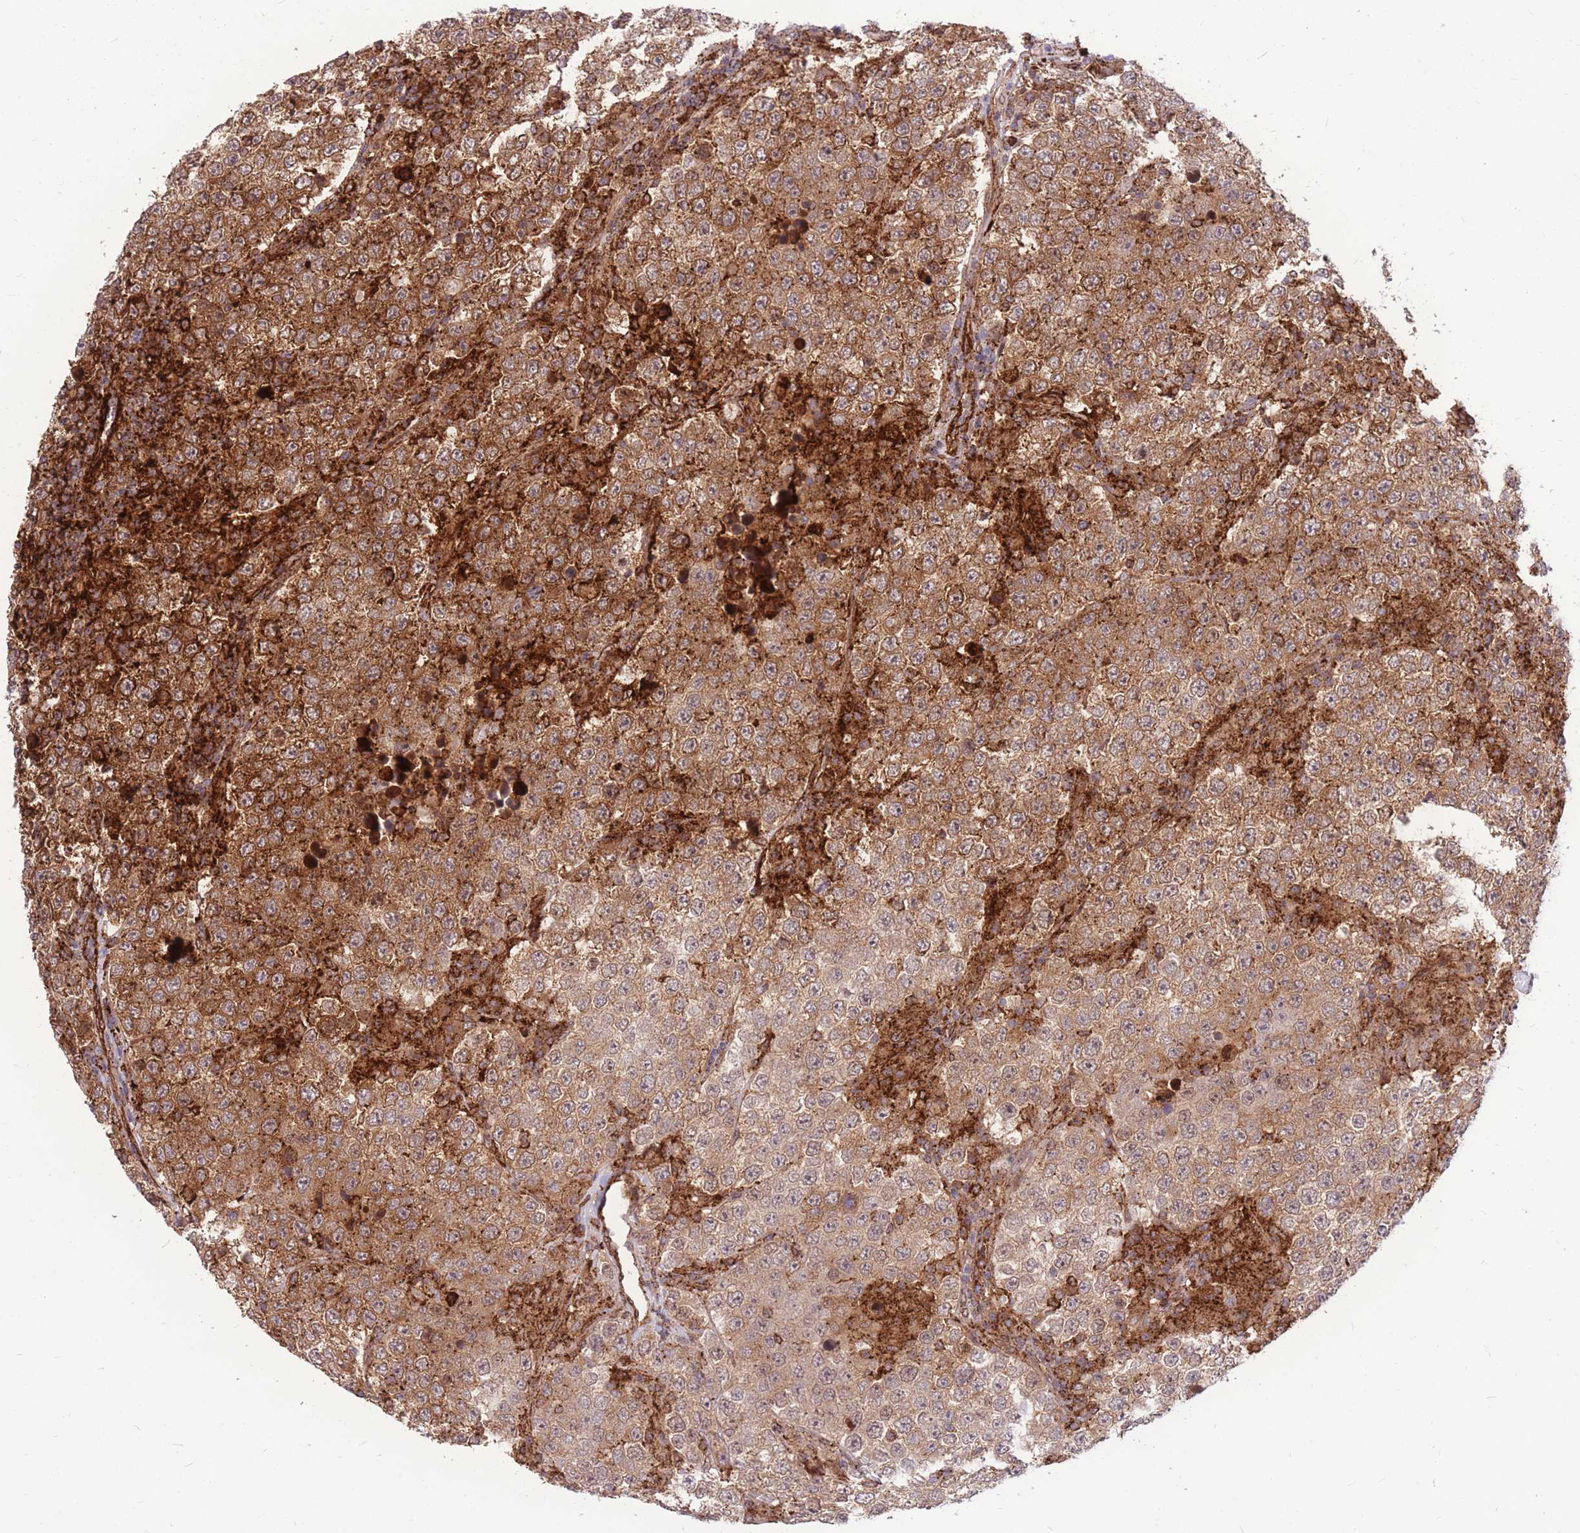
{"staining": {"intensity": "moderate", "quantity": "25%-75%", "location": "cytoplasmic/membranous"}, "tissue": "testis cancer", "cell_type": "Tumor cells", "image_type": "cancer", "snomed": [{"axis": "morphology", "description": "Normal tissue, NOS"}, {"axis": "morphology", "description": "Urothelial carcinoma, High grade"}, {"axis": "morphology", "description": "Seminoma, NOS"}, {"axis": "morphology", "description": "Carcinoma, Embryonal, NOS"}, {"axis": "topography", "description": "Urinary bladder"}, {"axis": "topography", "description": "Testis"}], "caption": "A high-resolution micrograph shows immunohistochemistry staining of seminoma (testis), which demonstrates moderate cytoplasmic/membranous expression in about 25%-75% of tumor cells.", "gene": "TCF20", "patient": {"sex": "male", "age": 41}}